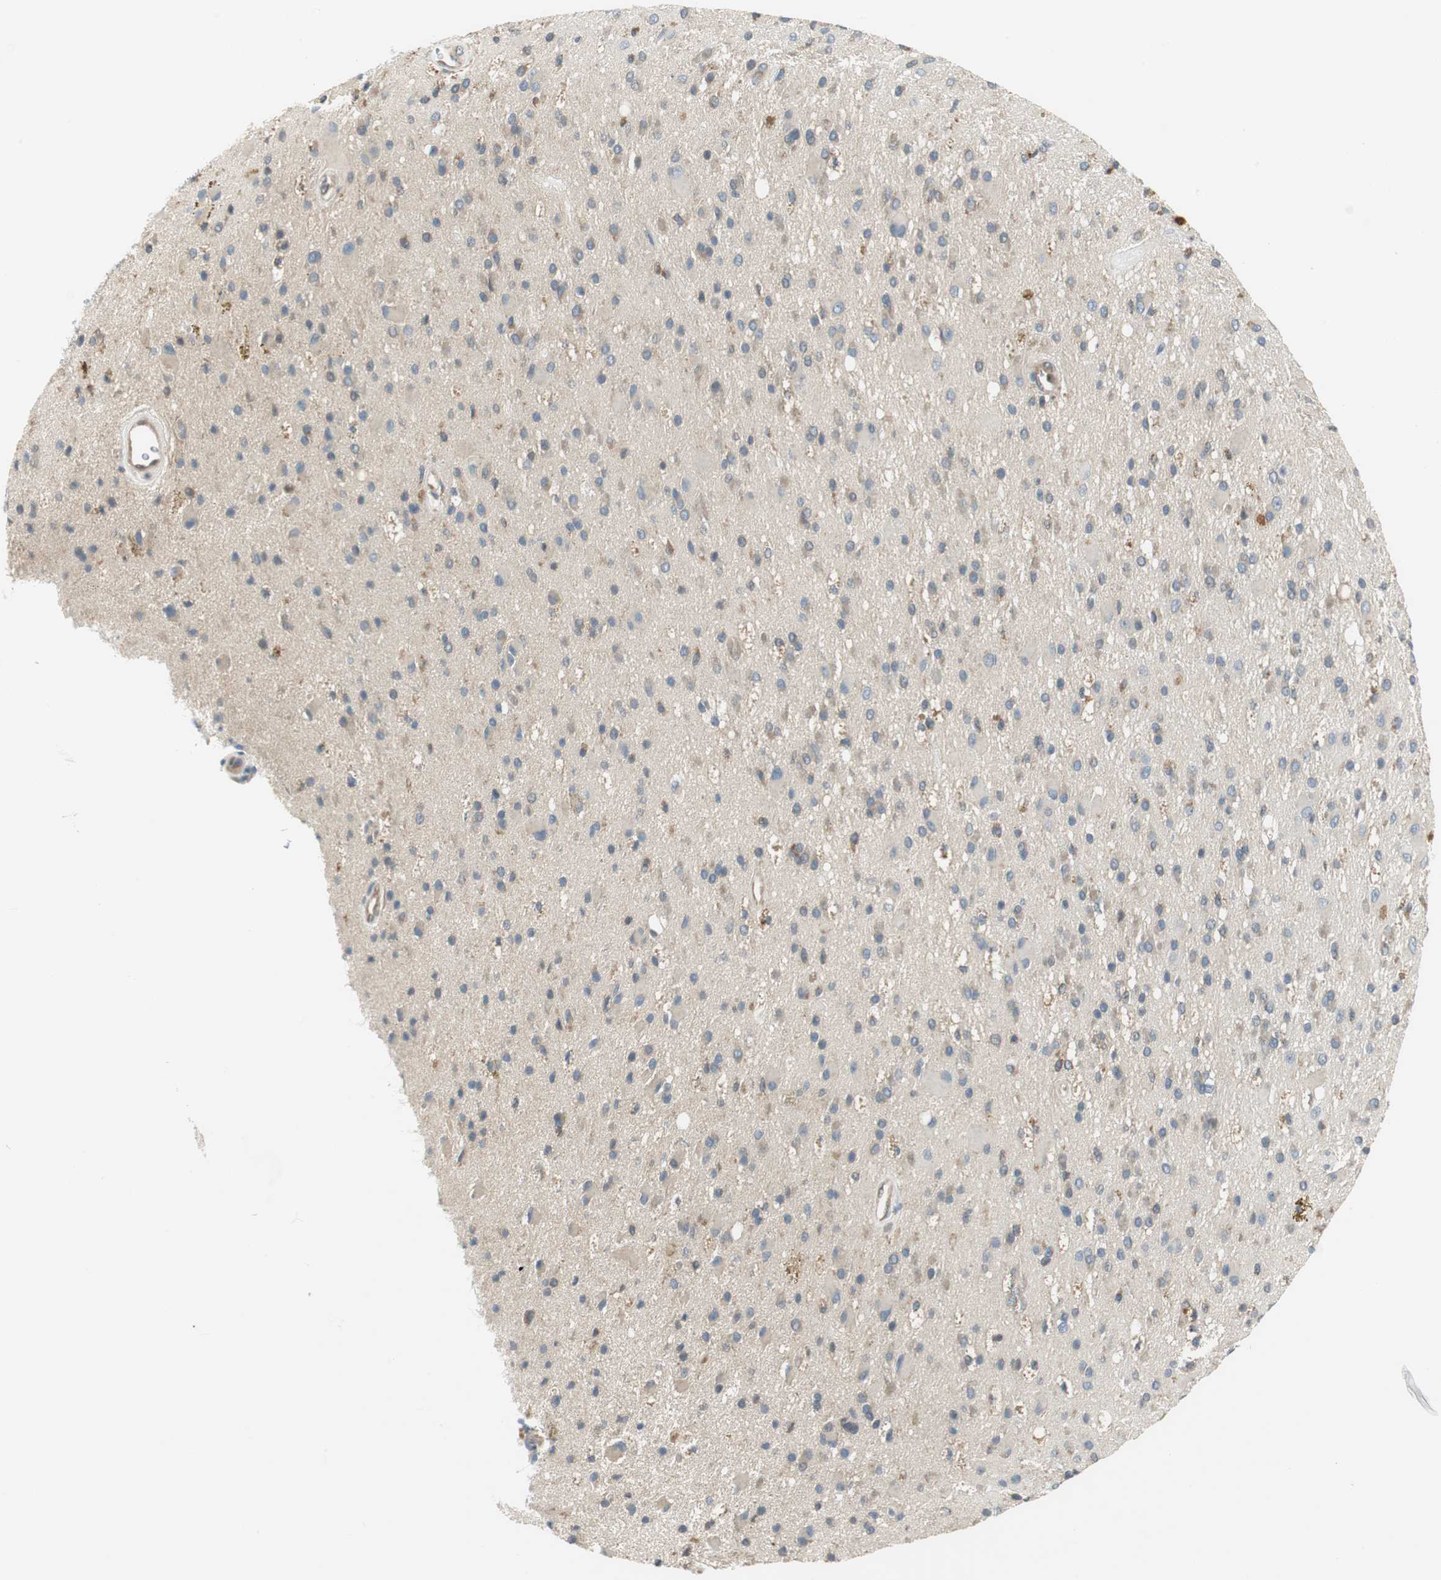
{"staining": {"intensity": "weak", "quantity": "25%-75%", "location": "cytoplasmic/membranous"}, "tissue": "glioma", "cell_type": "Tumor cells", "image_type": "cancer", "snomed": [{"axis": "morphology", "description": "Glioma, malignant, Low grade"}, {"axis": "topography", "description": "Brain"}], "caption": "Brown immunohistochemical staining in low-grade glioma (malignant) displays weak cytoplasmic/membranous positivity in about 25%-75% of tumor cells.", "gene": "PRKAA1", "patient": {"sex": "male", "age": 58}}